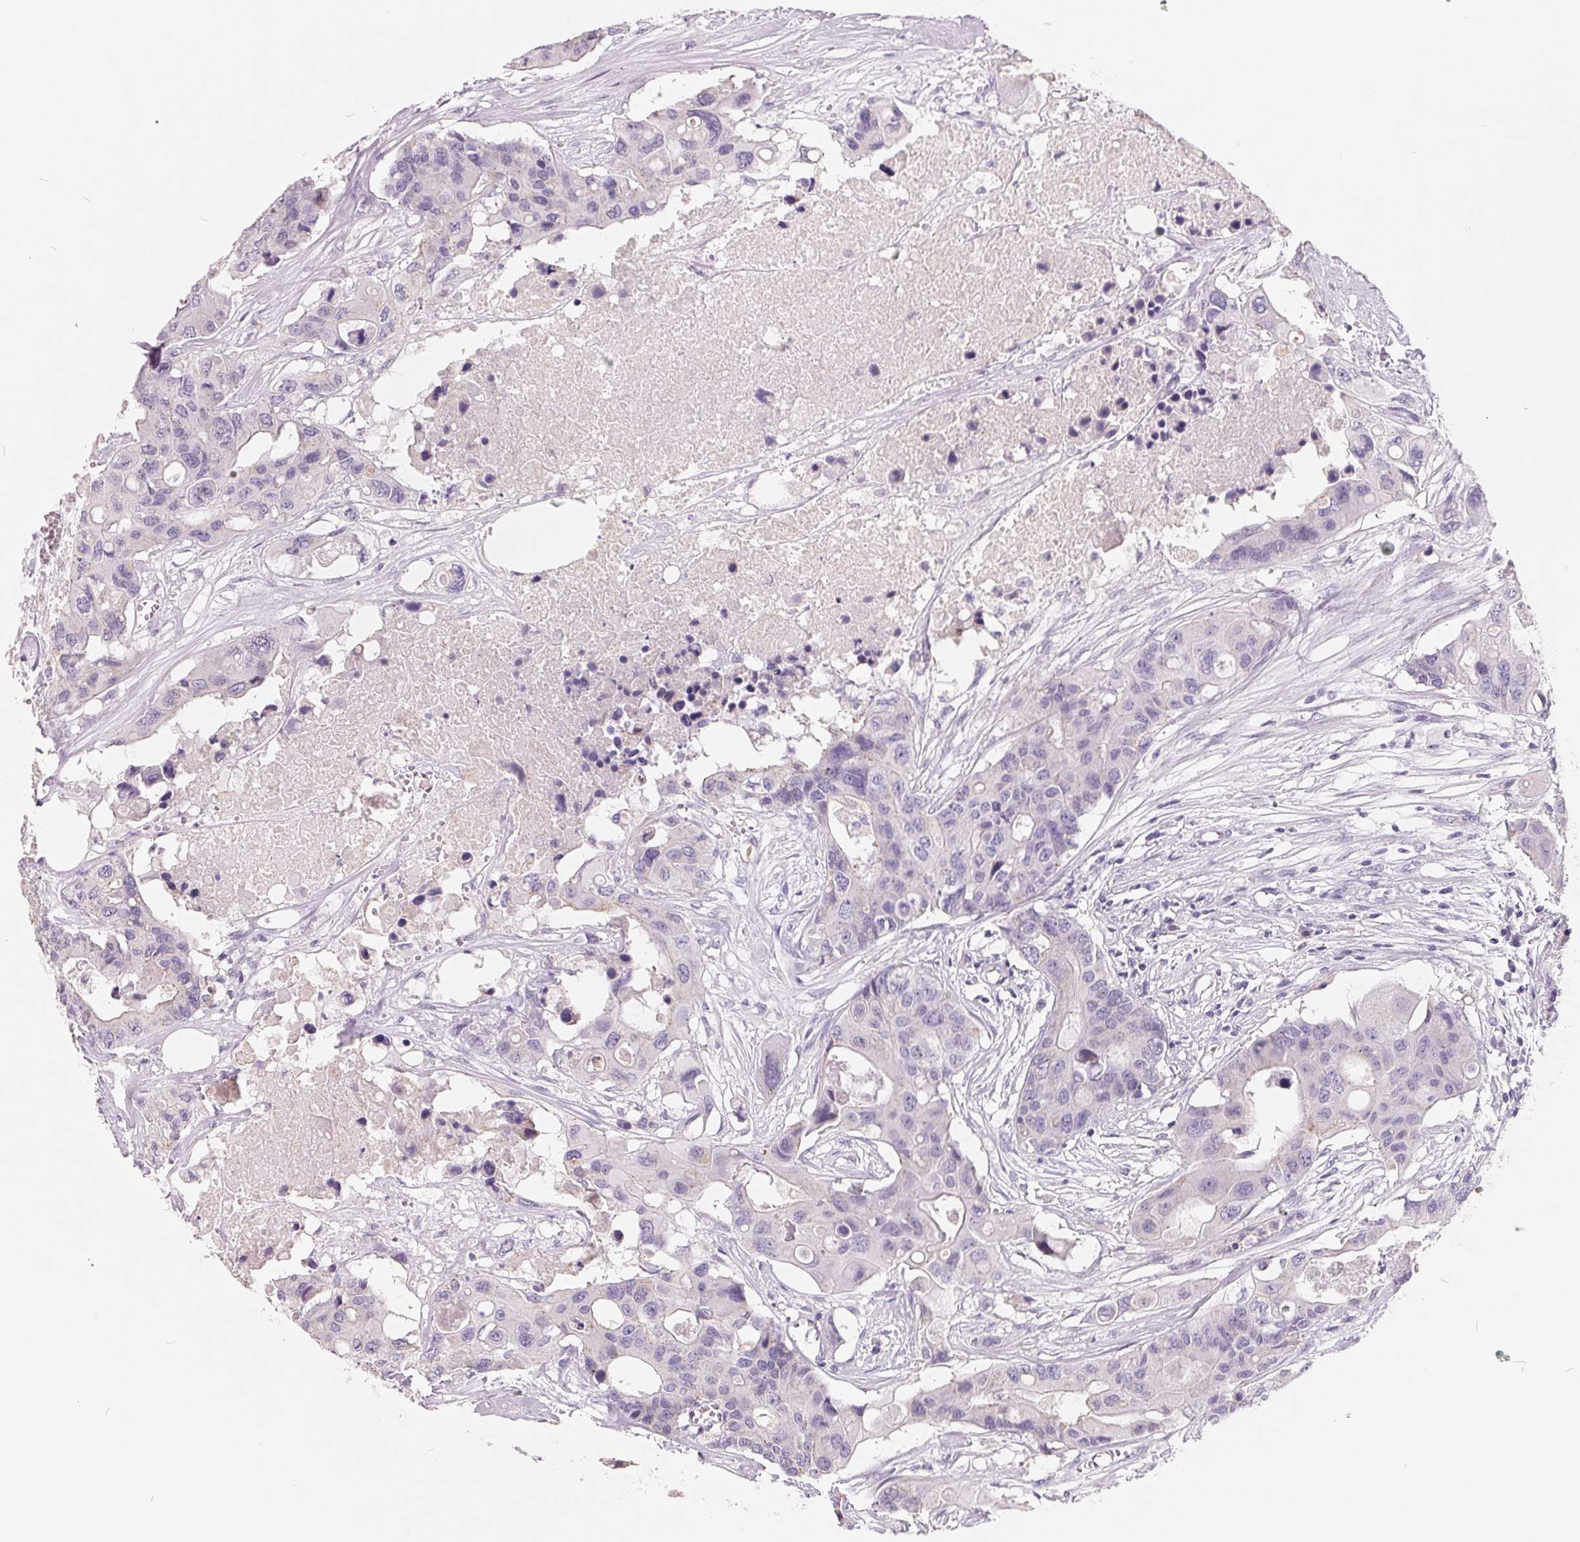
{"staining": {"intensity": "negative", "quantity": "none", "location": "none"}, "tissue": "colorectal cancer", "cell_type": "Tumor cells", "image_type": "cancer", "snomed": [{"axis": "morphology", "description": "Adenocarcinoma, NOS"}, {"axis": "topography", "description": "Colon"}], "caption": "Tumor cells show no significant protein positivity in colorectal cancer (adenocarcinoma).", "gene": "FTCD", "patient": {"sex": "male", "age": 77}}